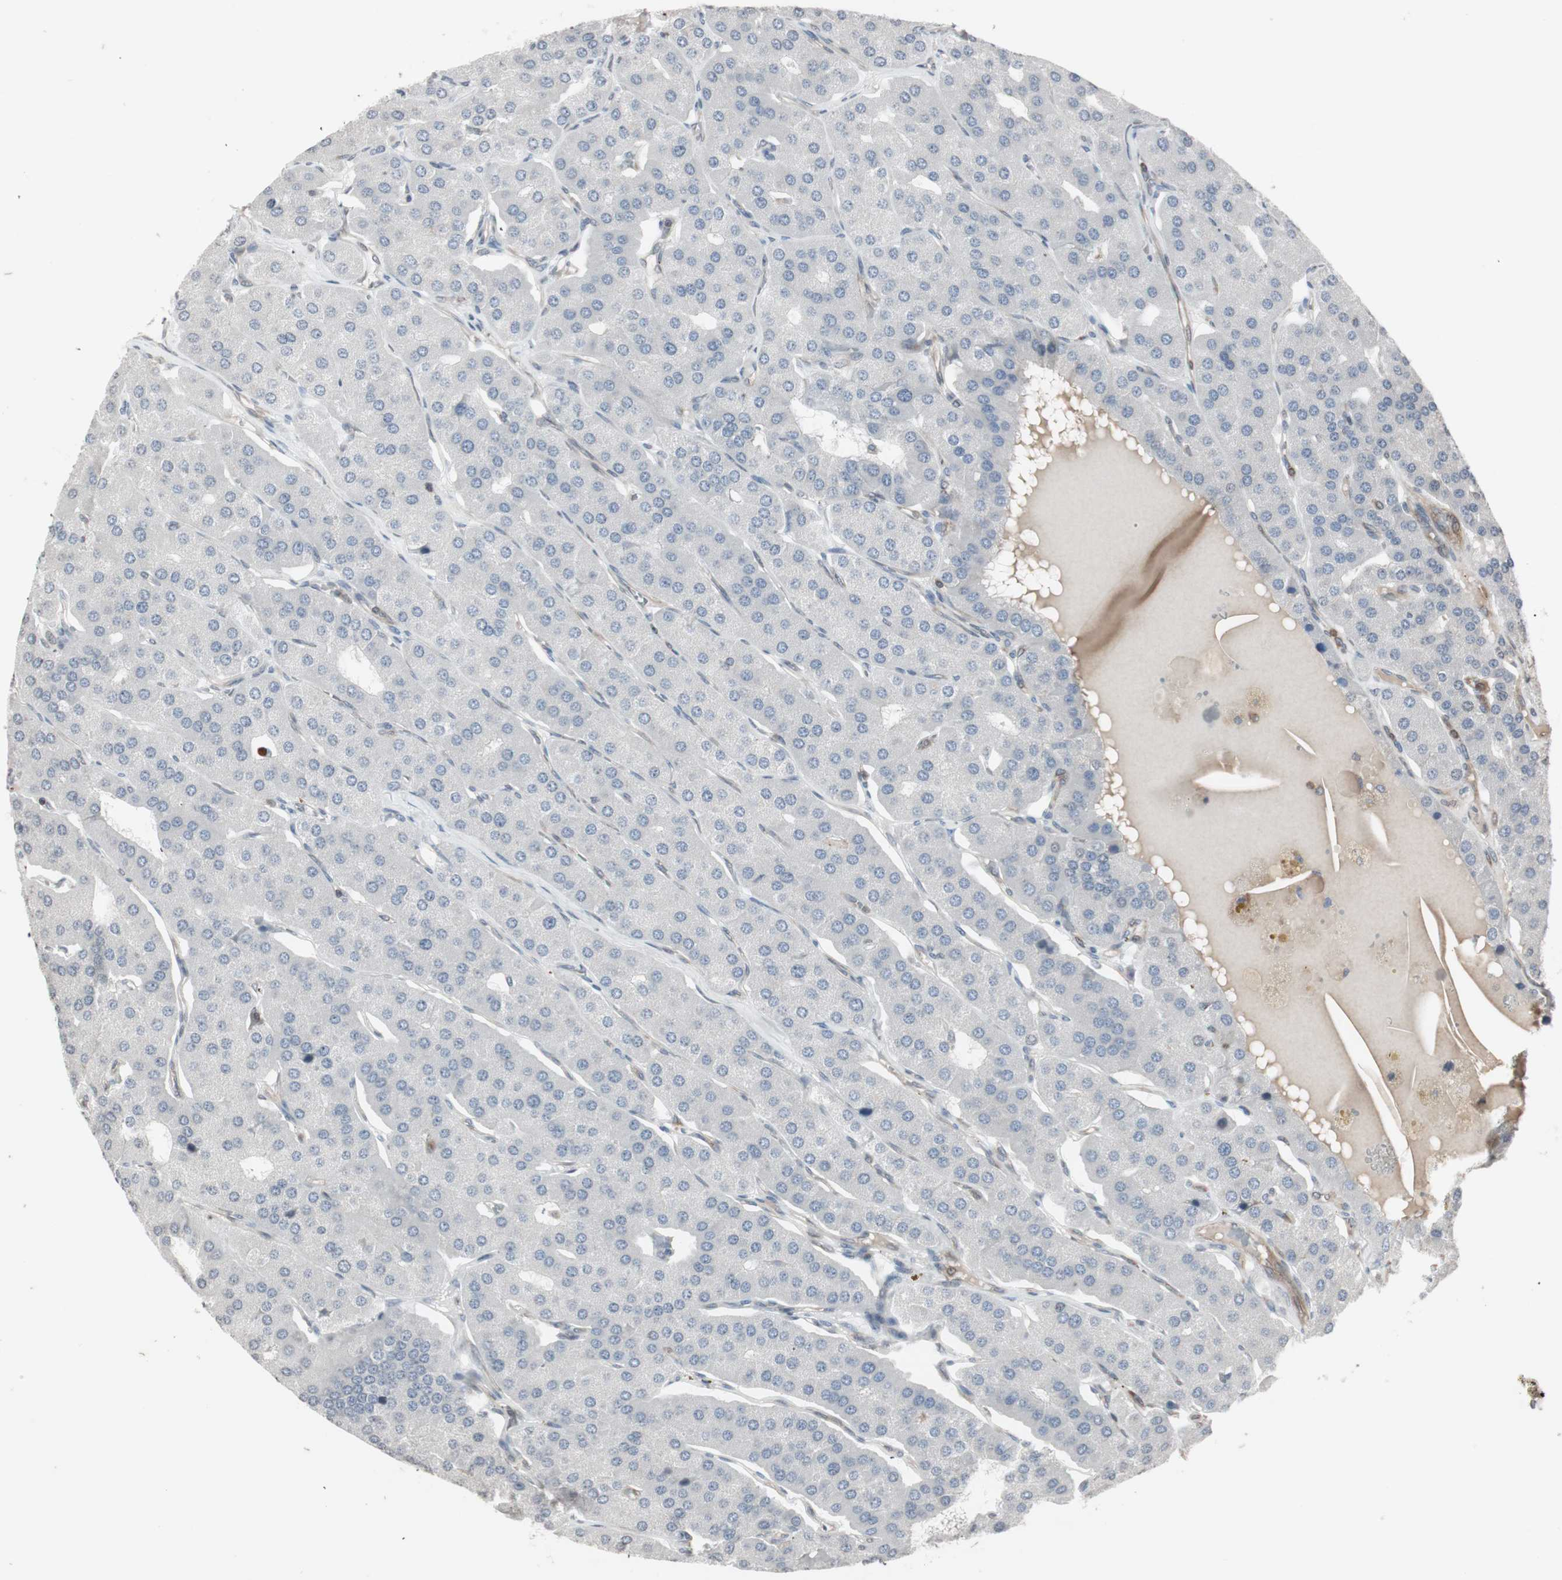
{"staining": {"intensity": "weak", "quantity": ">75%", "location": "cytoplasmic/membranous"}, "tissue": "parathyroid gland", "cell_type": "Glandular cells", "image_type": "normal", "snomed": [{"axis": "morphology", "description": "Normal tissue, NOS"}, {"axis": "morphology", "description": "Adenoma, NOS"}, {"axis": "topography", "description": "Parathyroid gland"}], "caption": "Immunohistochemical staining of unremarkable human parathyroid gland displays weak cytoplasmic/membranous protein expression in approximately >75% of glandular cells. (DAB (3,3'-diaminobenzidine) IHC with brightfield microscopy, high magnification).", "gene": "ARHGEF1", "patient": {"sex": "female", "age": 86}}